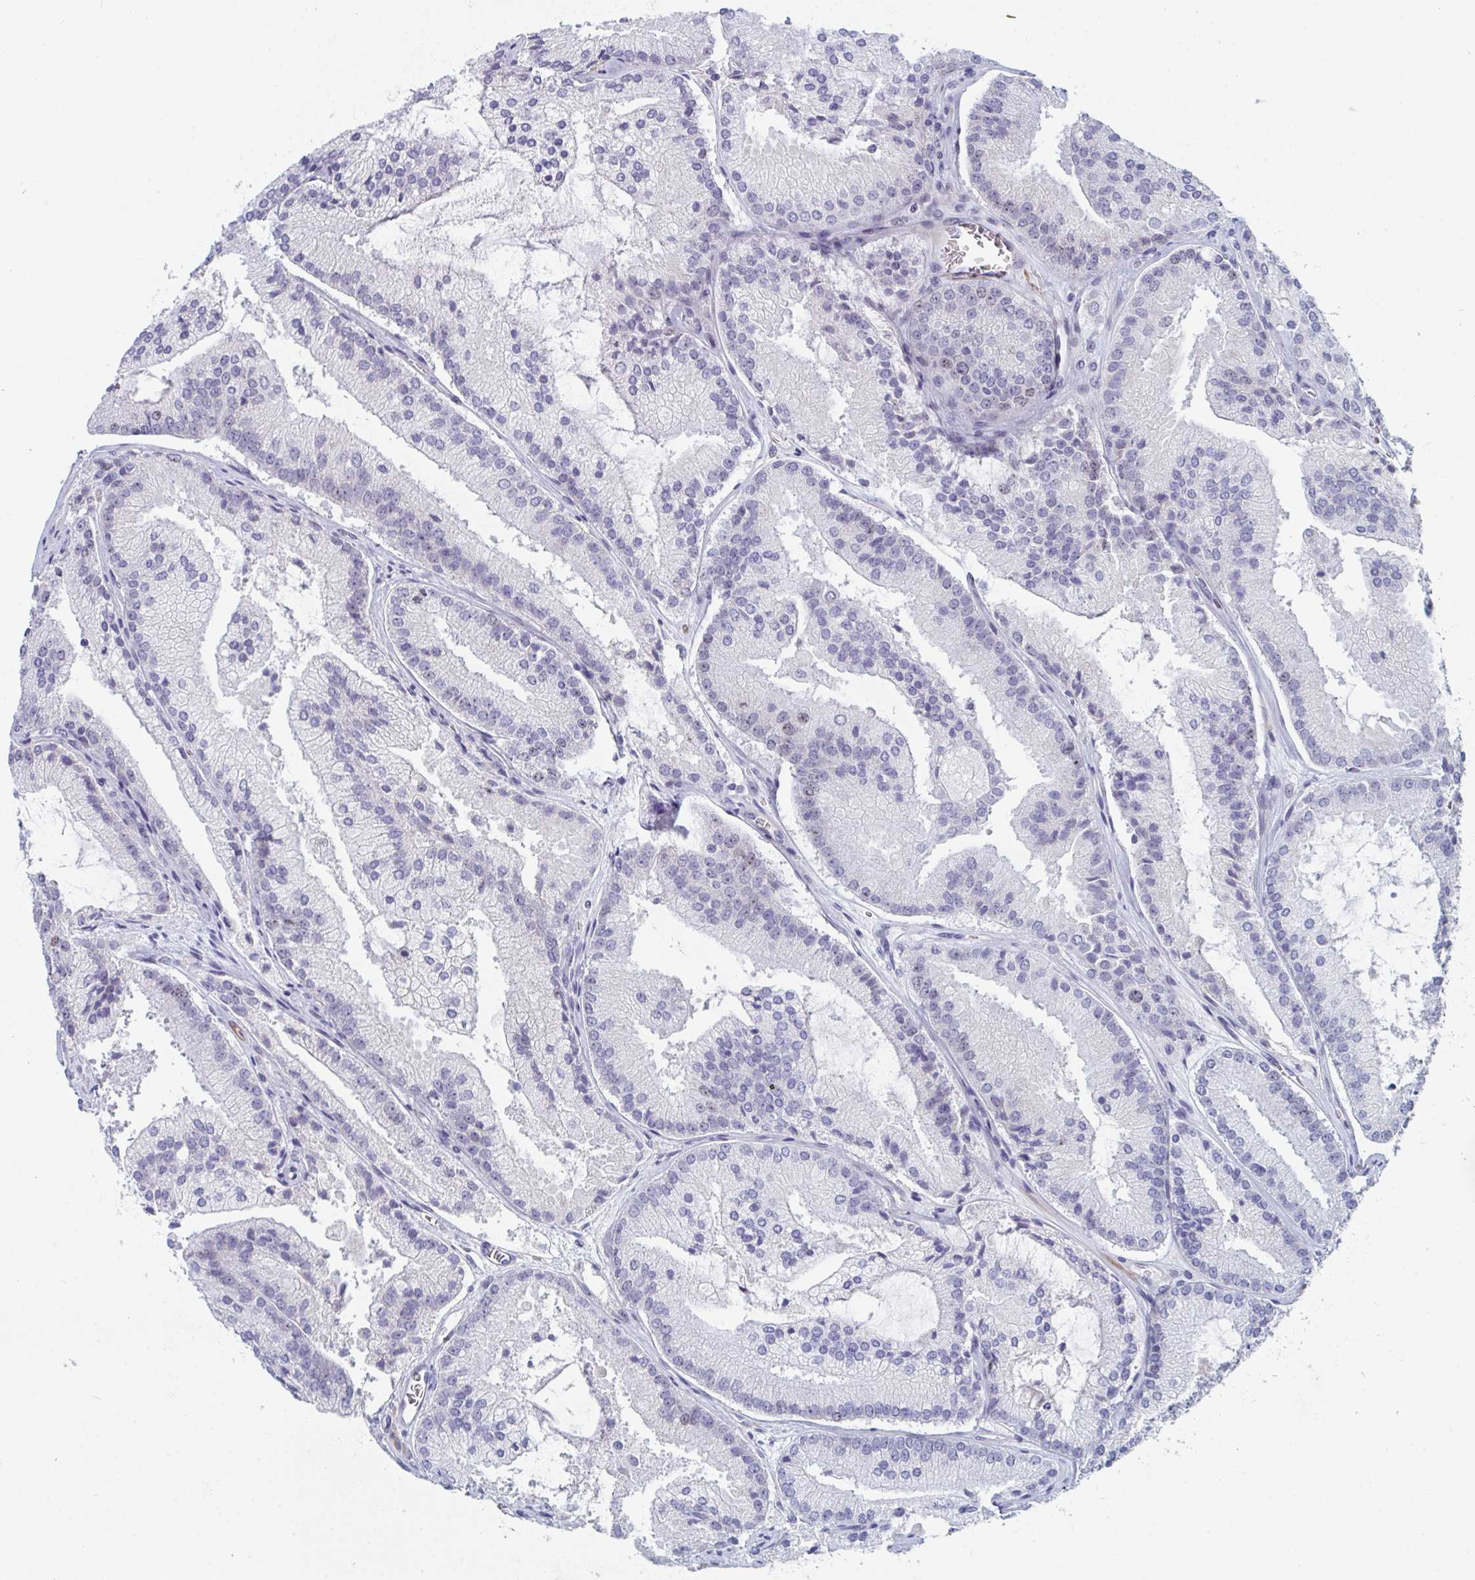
{"staining": {"intensity": "negative", "quantity": "none", "location": "none"}, "tissue": "prostate cancer", "cell_type": "Tumor cells", "image_type": "cancer", "snomed": [{"axis": "morphology", "description": "Adenocarcinoma, High grade"}, {"axis": "topography", "description": "Prostate"}], "caption": "IHC micrograph of neoplastic tissue: prostate cancer (high-grade adenocarcinoma) stained with DAB (3,3'-diaminobenzidine) shows no significant protein expression in tumor cells.", "gene": "CENPT", "patient": {"sex": "male", "age": 73}}